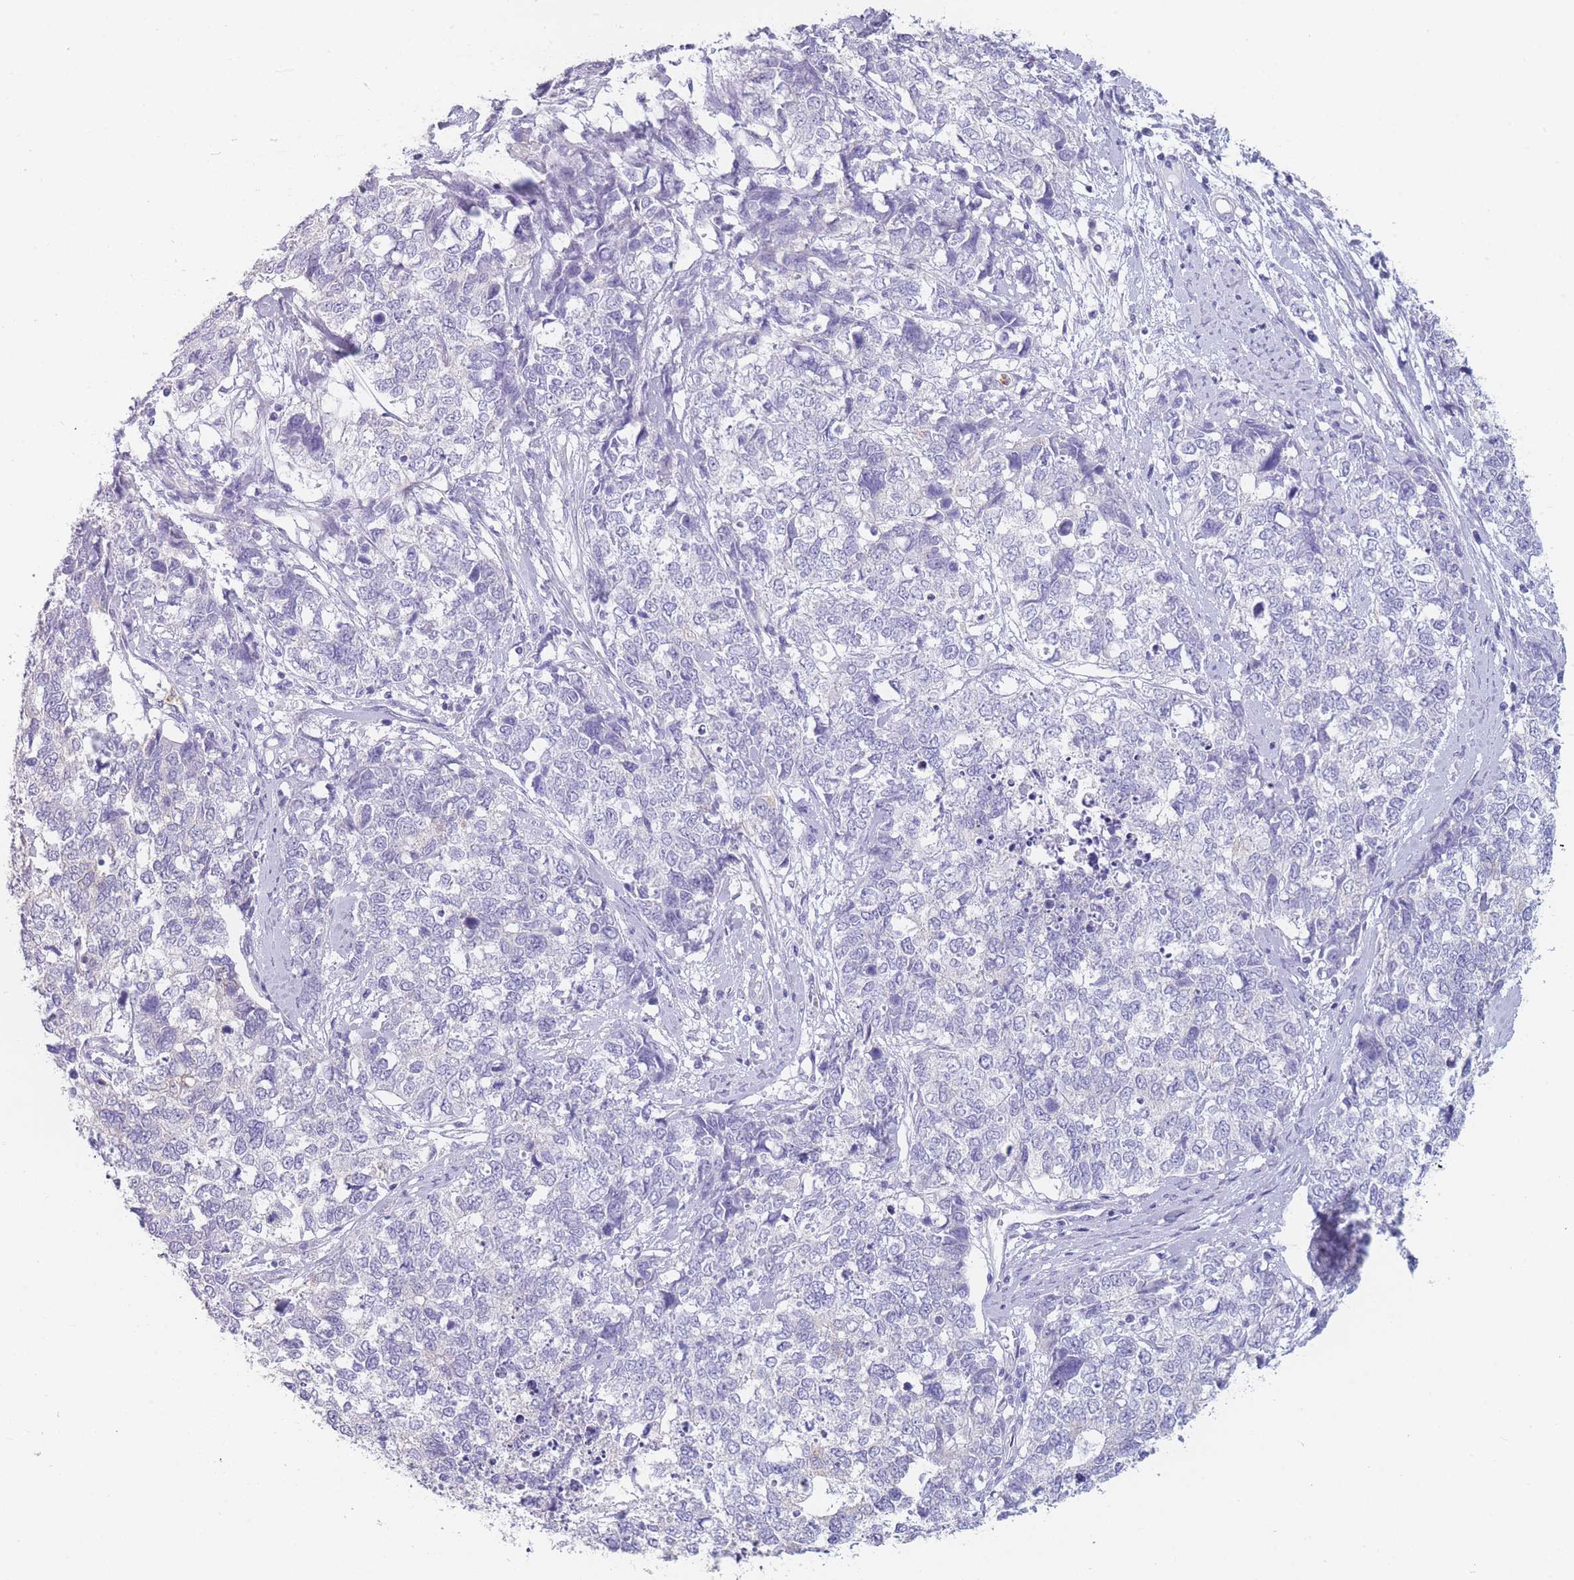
{"staining": {"intensity": "negative", "quantity": "none", "location": "none"}, "tissue": "cervical cancer", "cell_type": "Tumor cells", "image_type": "cancer", "snomed": [{"axis": "morphology", "description": "Squamous cell carcinoma, NOS"}, {"axis": "topography", "description": "Cervix"}], "caption": "There is no significant positivity in tumor cells of cervical cancer (squamous cell carcinoma).", "gene": "ZNF627", "patient": {"sex": "female", "age": 63}}